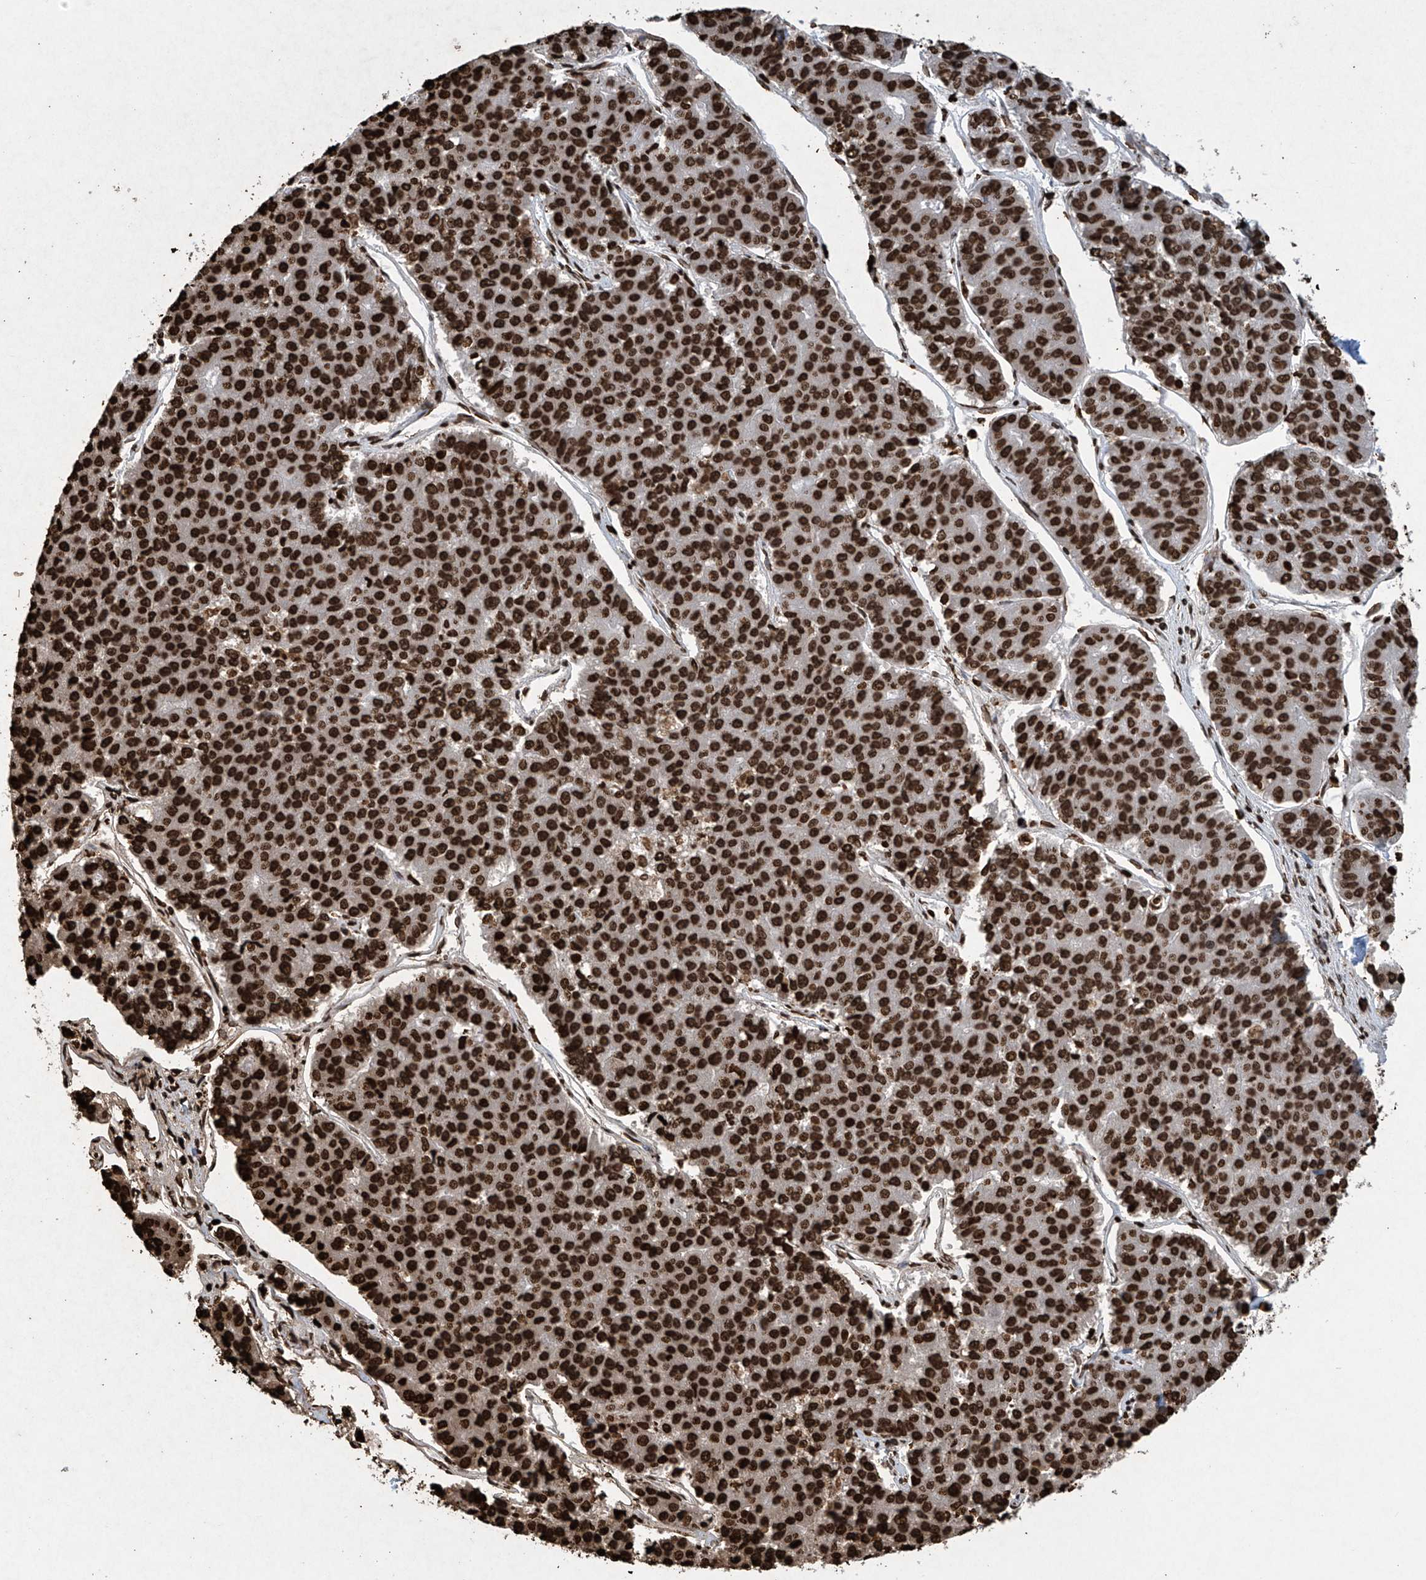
{"staining": {"intensity": "strong", "quantity": ">75%", "location": "nuclear"}, "tissue": "pancreatic cancer", "cell_type": "Tumor cells", "image_type": "cancer", "snomed": [{"axis": "morphology", "description": "Adenocarcinoma, NOS"}, {"axis": "topography", "description": "Pancreas"}], "caption": "Protein staining of pancreatic cancer tissue demonstrates strong nuclear positivity in about >75% of tumor cells. (DAB IHC, brown staining for protein, blue staining for nuclei).", "gene": "H3-3A", "patient": {"sex": "male", "age": 50}}